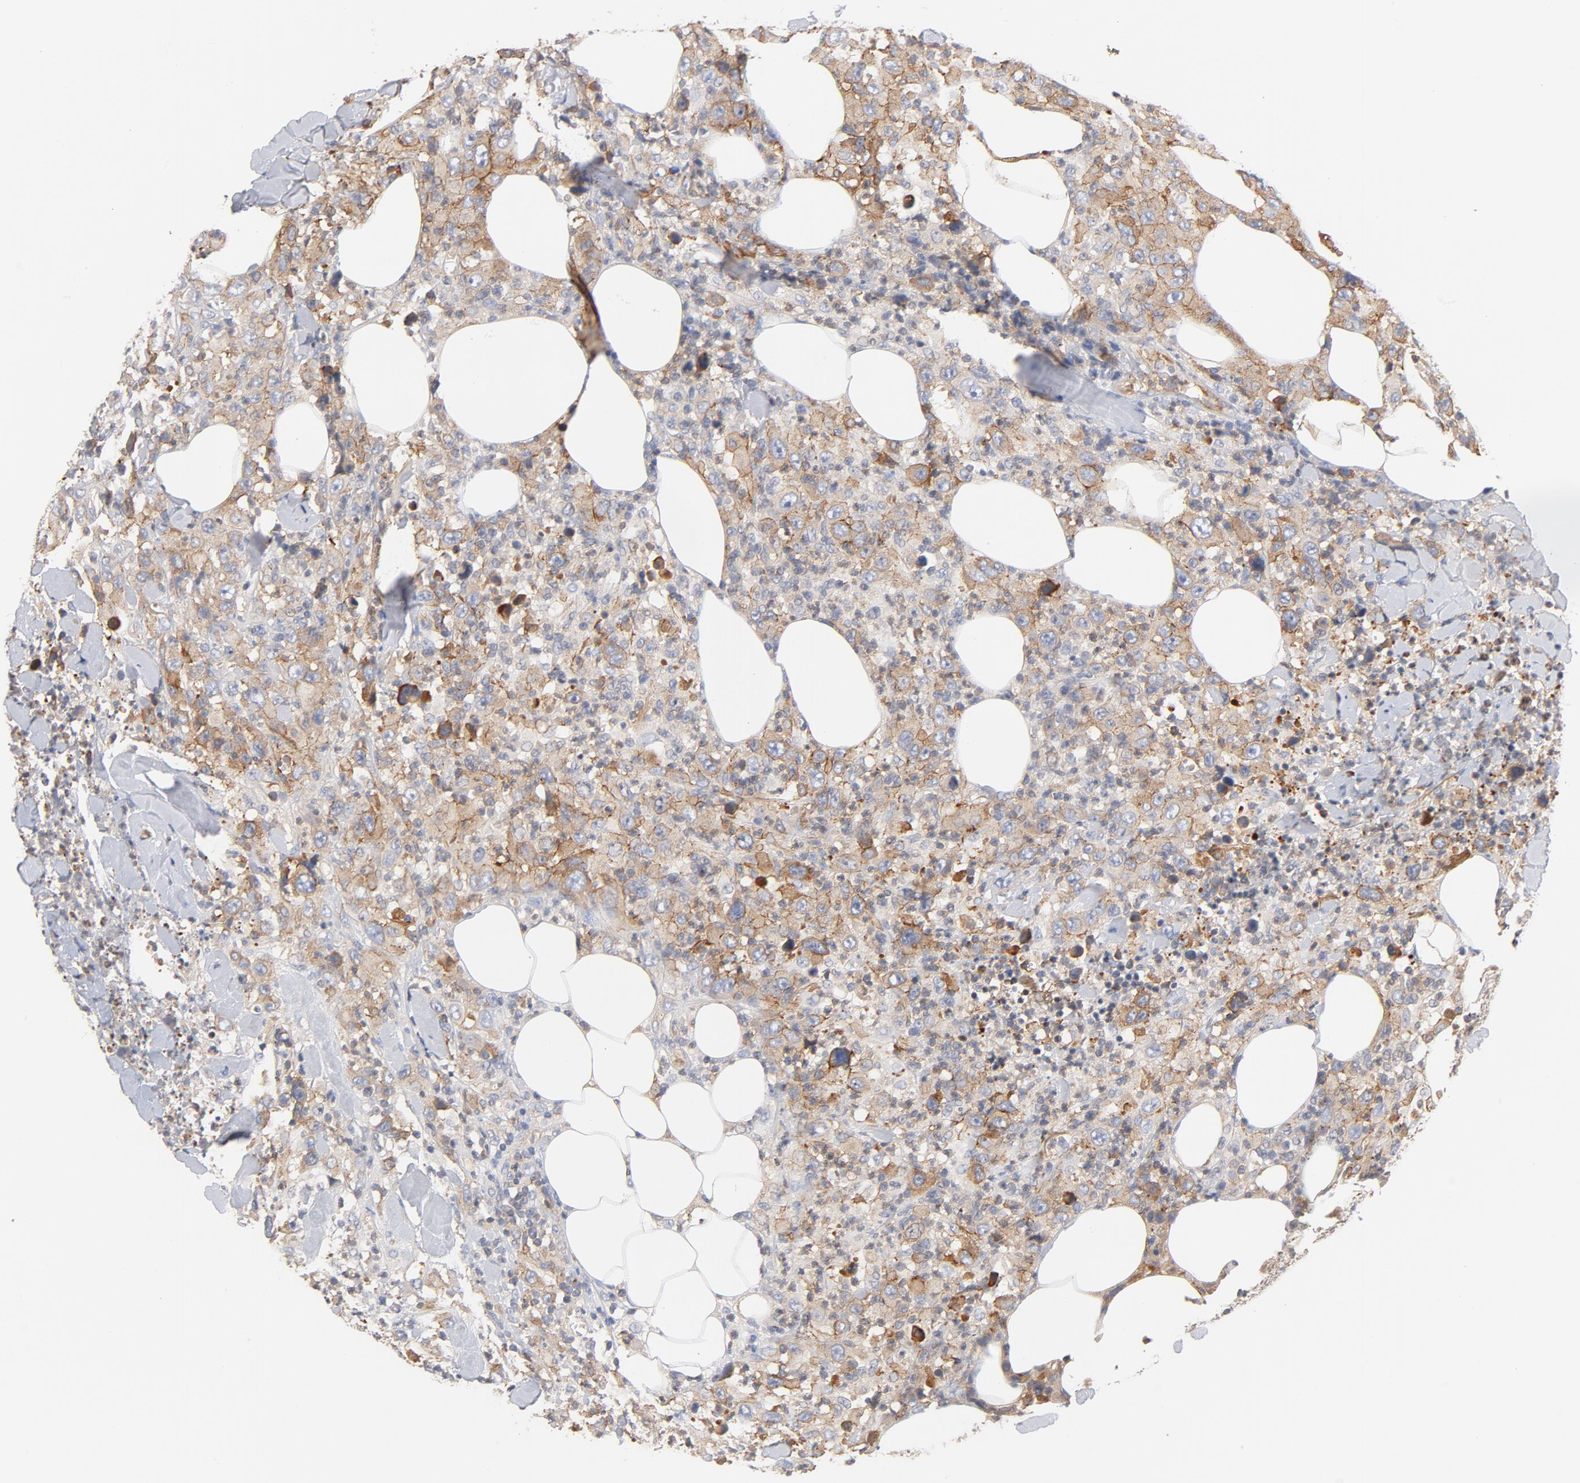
{"staining": {"intensity": "moderate", "quantity": "25%-75%", "location": "cytoplasmic/membranous"}, "tissue": "thyroid cancer", "cell_type": "Tumor cells", "image_type": "cancer", "snomed": [{"axis": "morphology", "description": "Carcinoma, NOS"}, {"axis": "topography", "description": "Thyroid gland"}], "caption": "Immunohistochemistry image of human carcinoma (thyroid) stained for a protein (brown), which demonstrates medium levels of moderate cytoplasmic/membranous staining in about 25%-75% of tumor cells.", "gene": "STRN3", "patient": {"sex": "female", "age": 77}}